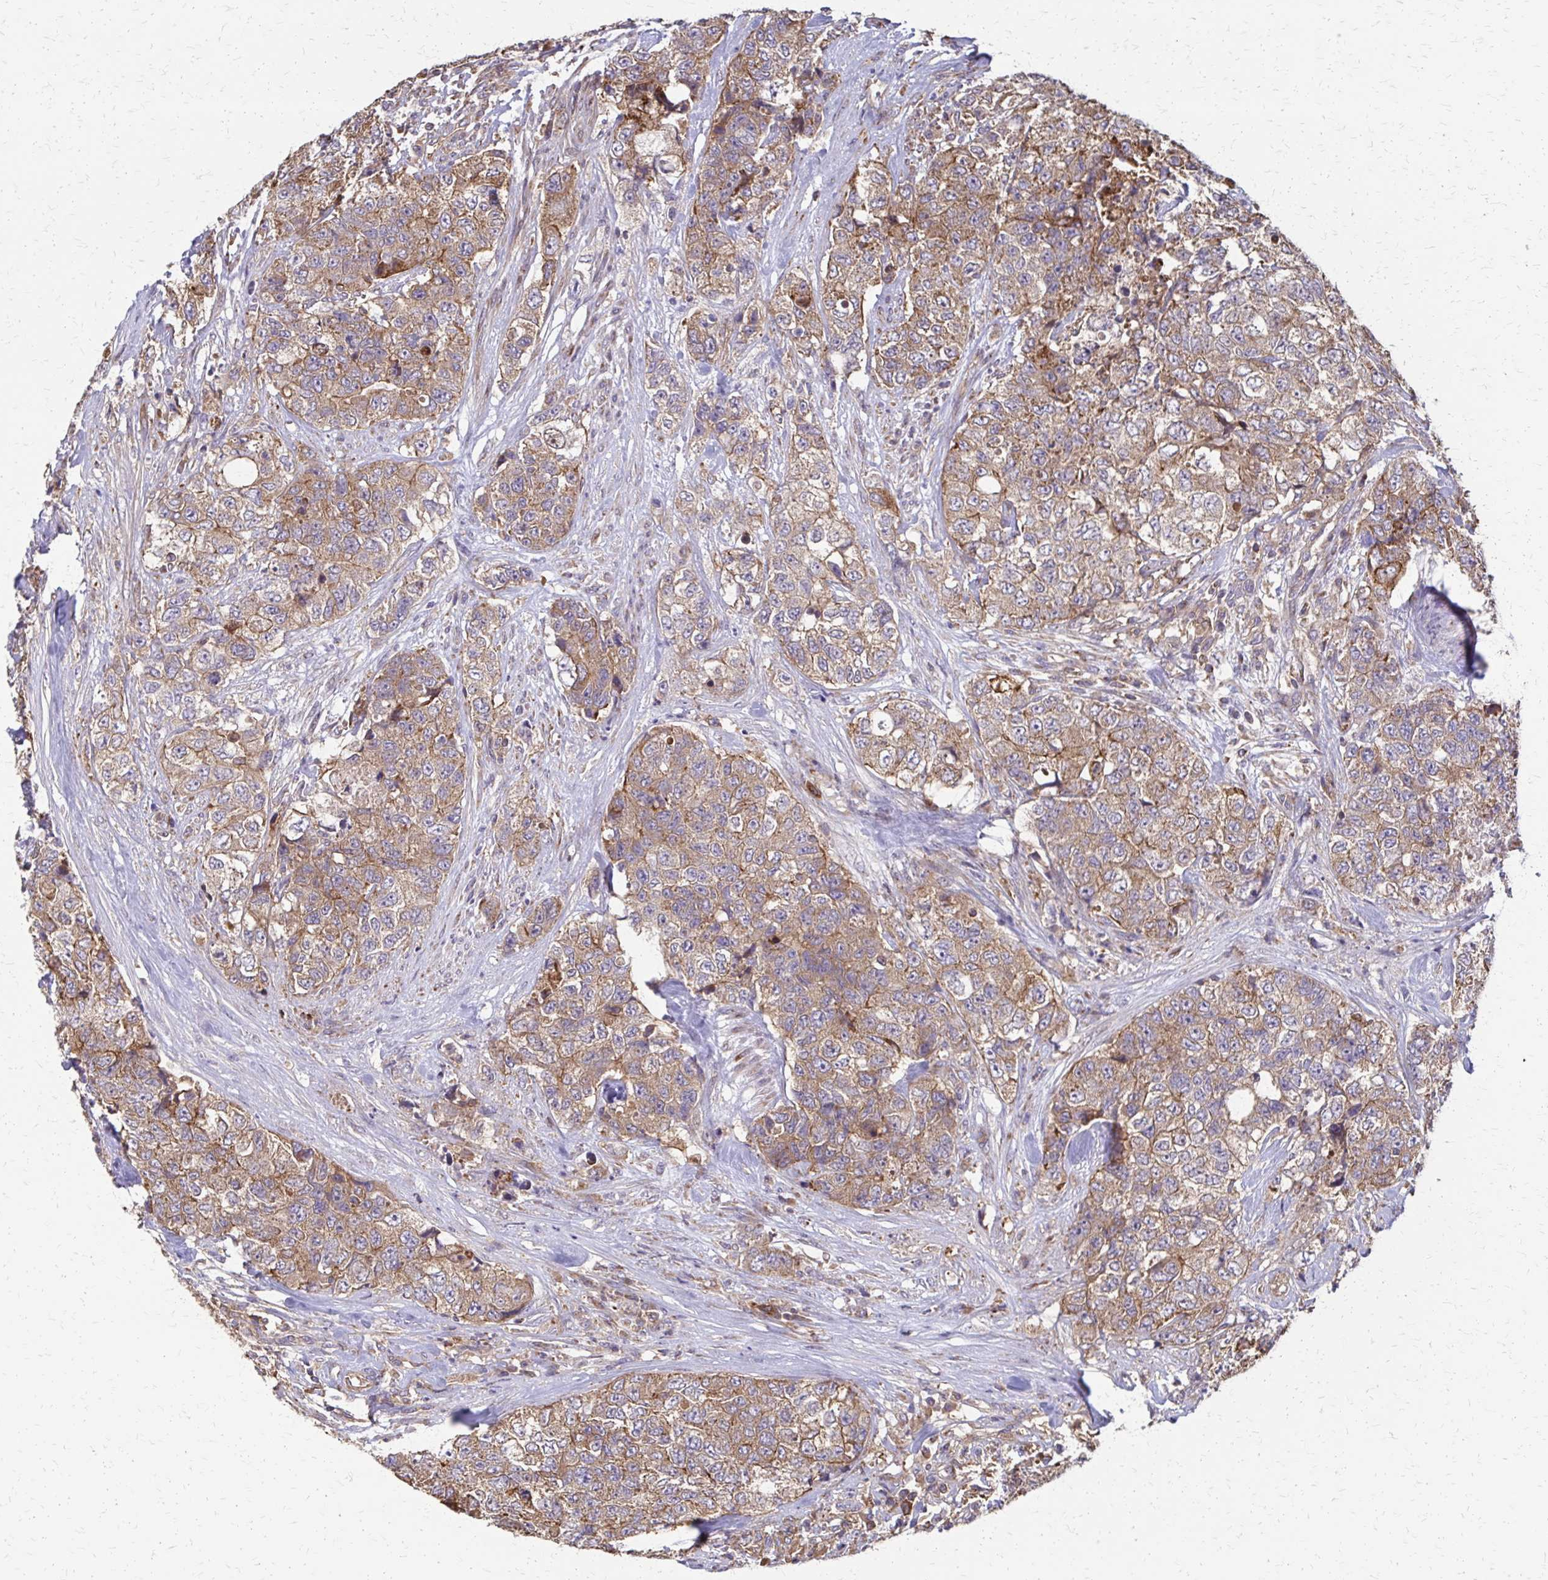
{"staining": {"intensity": "moderate", "quantity": ">75%", "location": "cytoplasmic/membranous"}, "tissue": "urothelial cancer", "cell_type": "Tumor cells", "image_type": "cancer", "snomed": [{"axis": "morphology", "description": "Urothelial carcinoma, High grade"}, {"axis": "topography", "description": "Urinary bladder"}], "caption": "Human urothelial cancer stained with a brown dye displays moderate cytoplasmic/membranous positive positivity in about >75% of tumor cells.", "gene": "EEF2", "patient": {"sex": "female", "age": 78}}